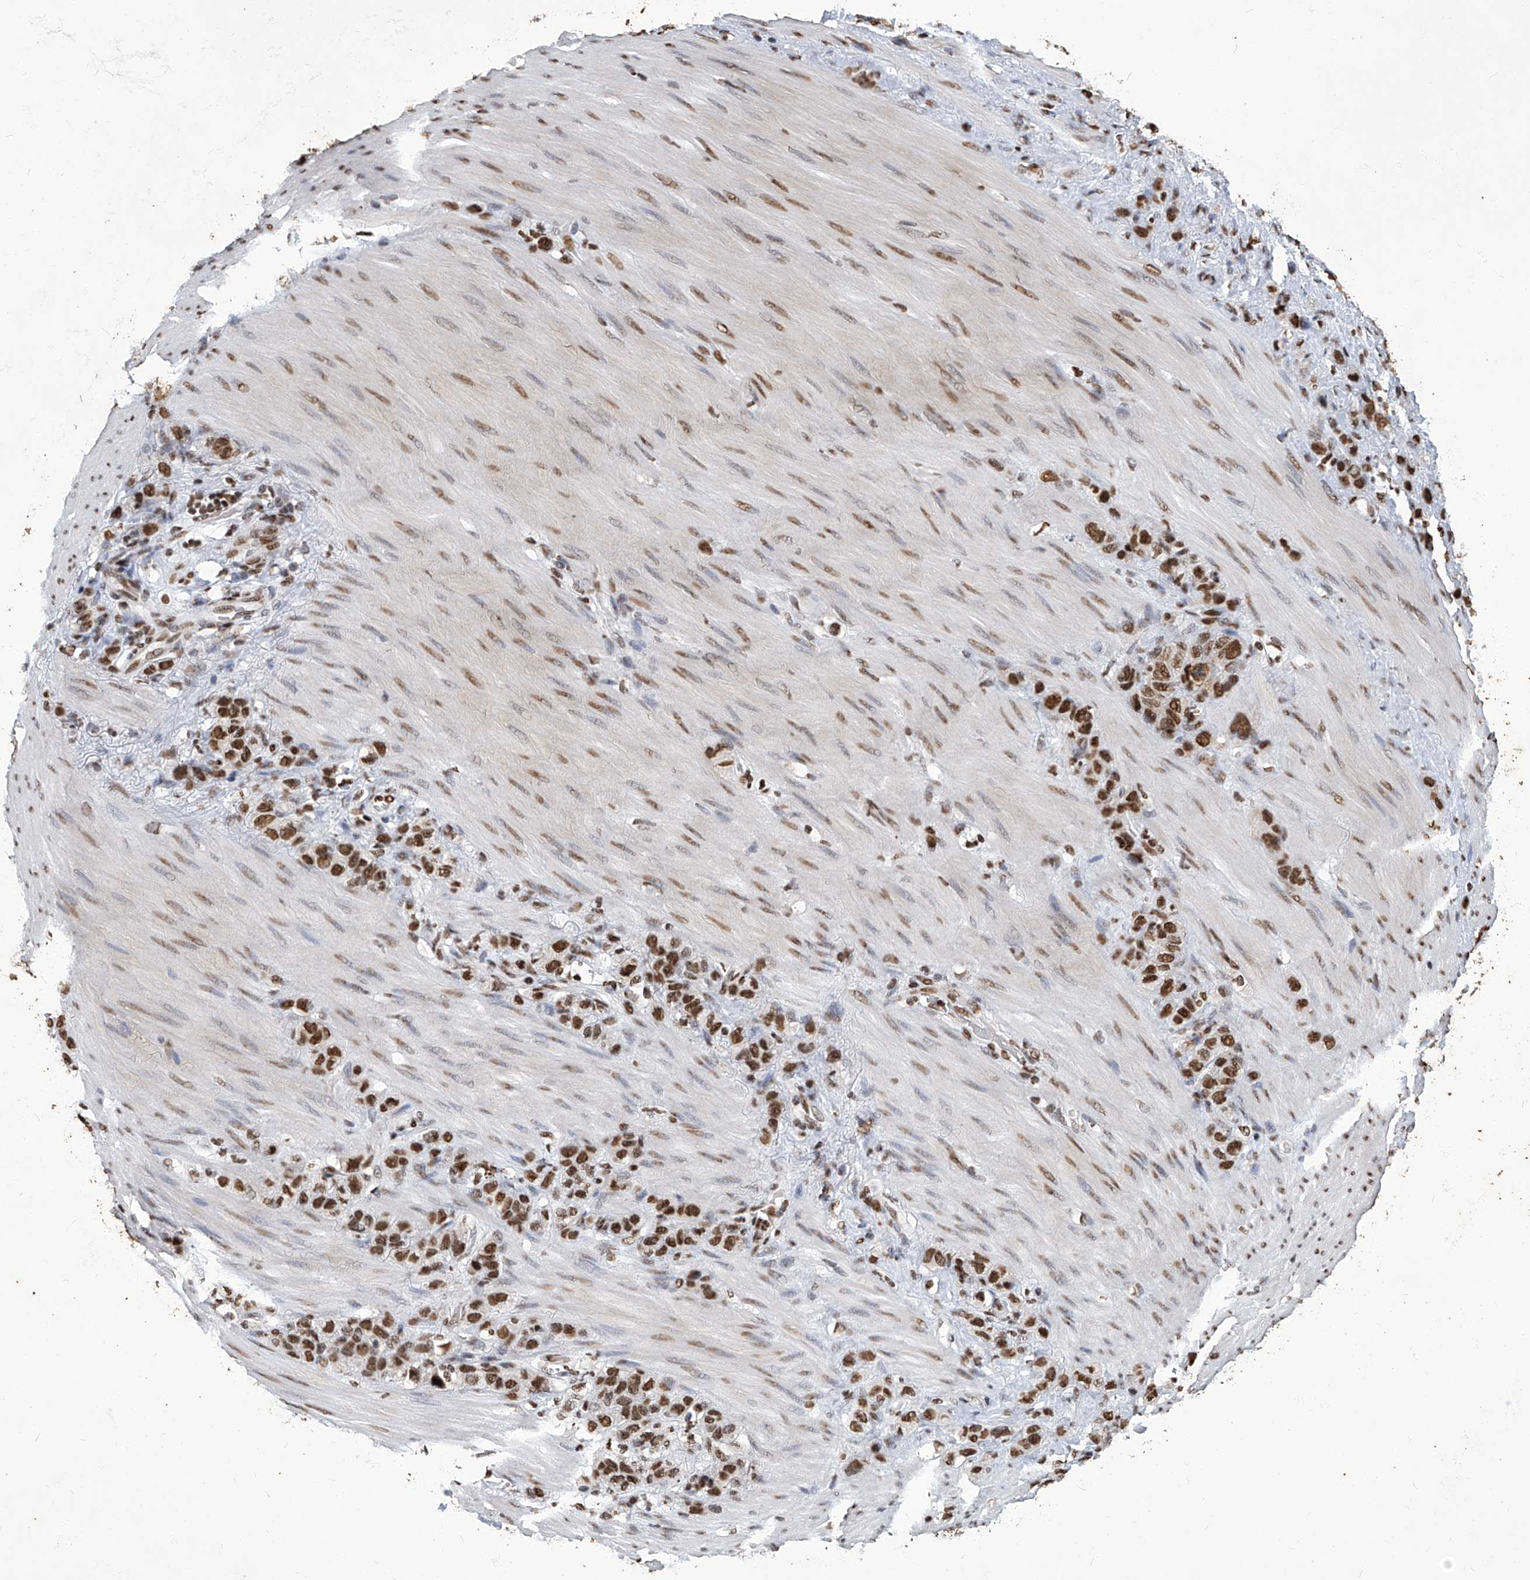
{"staining": {"intensity": "moderate", "quantity": ">75%", "location": "nuclear"}, "tissue": "stomach cancer", "cell_type": "Tumor cells", "image_type": "cancer", "snomed": [{"axis": "morphology", "description": "Normal tissue, NOS"}, {"axis": "morphology", "description": "Adenocarcinoma, NOS"}, {"axis": "morphology", "description": "Adenocarcinoma, High grade"}, {"axis": "topography", "description": "Stomach, upper"}, {"axis": "topography", "description": "Stomach"}], "caption": "Stomach adenocarcinoma (high-grade) stained with immunohistochemistry (IHC) reveals moderate nuclear expression in approximately >75% of tumor cells.", "gene": "HBP1", "patient": {"sex": "female", "age": 65}}